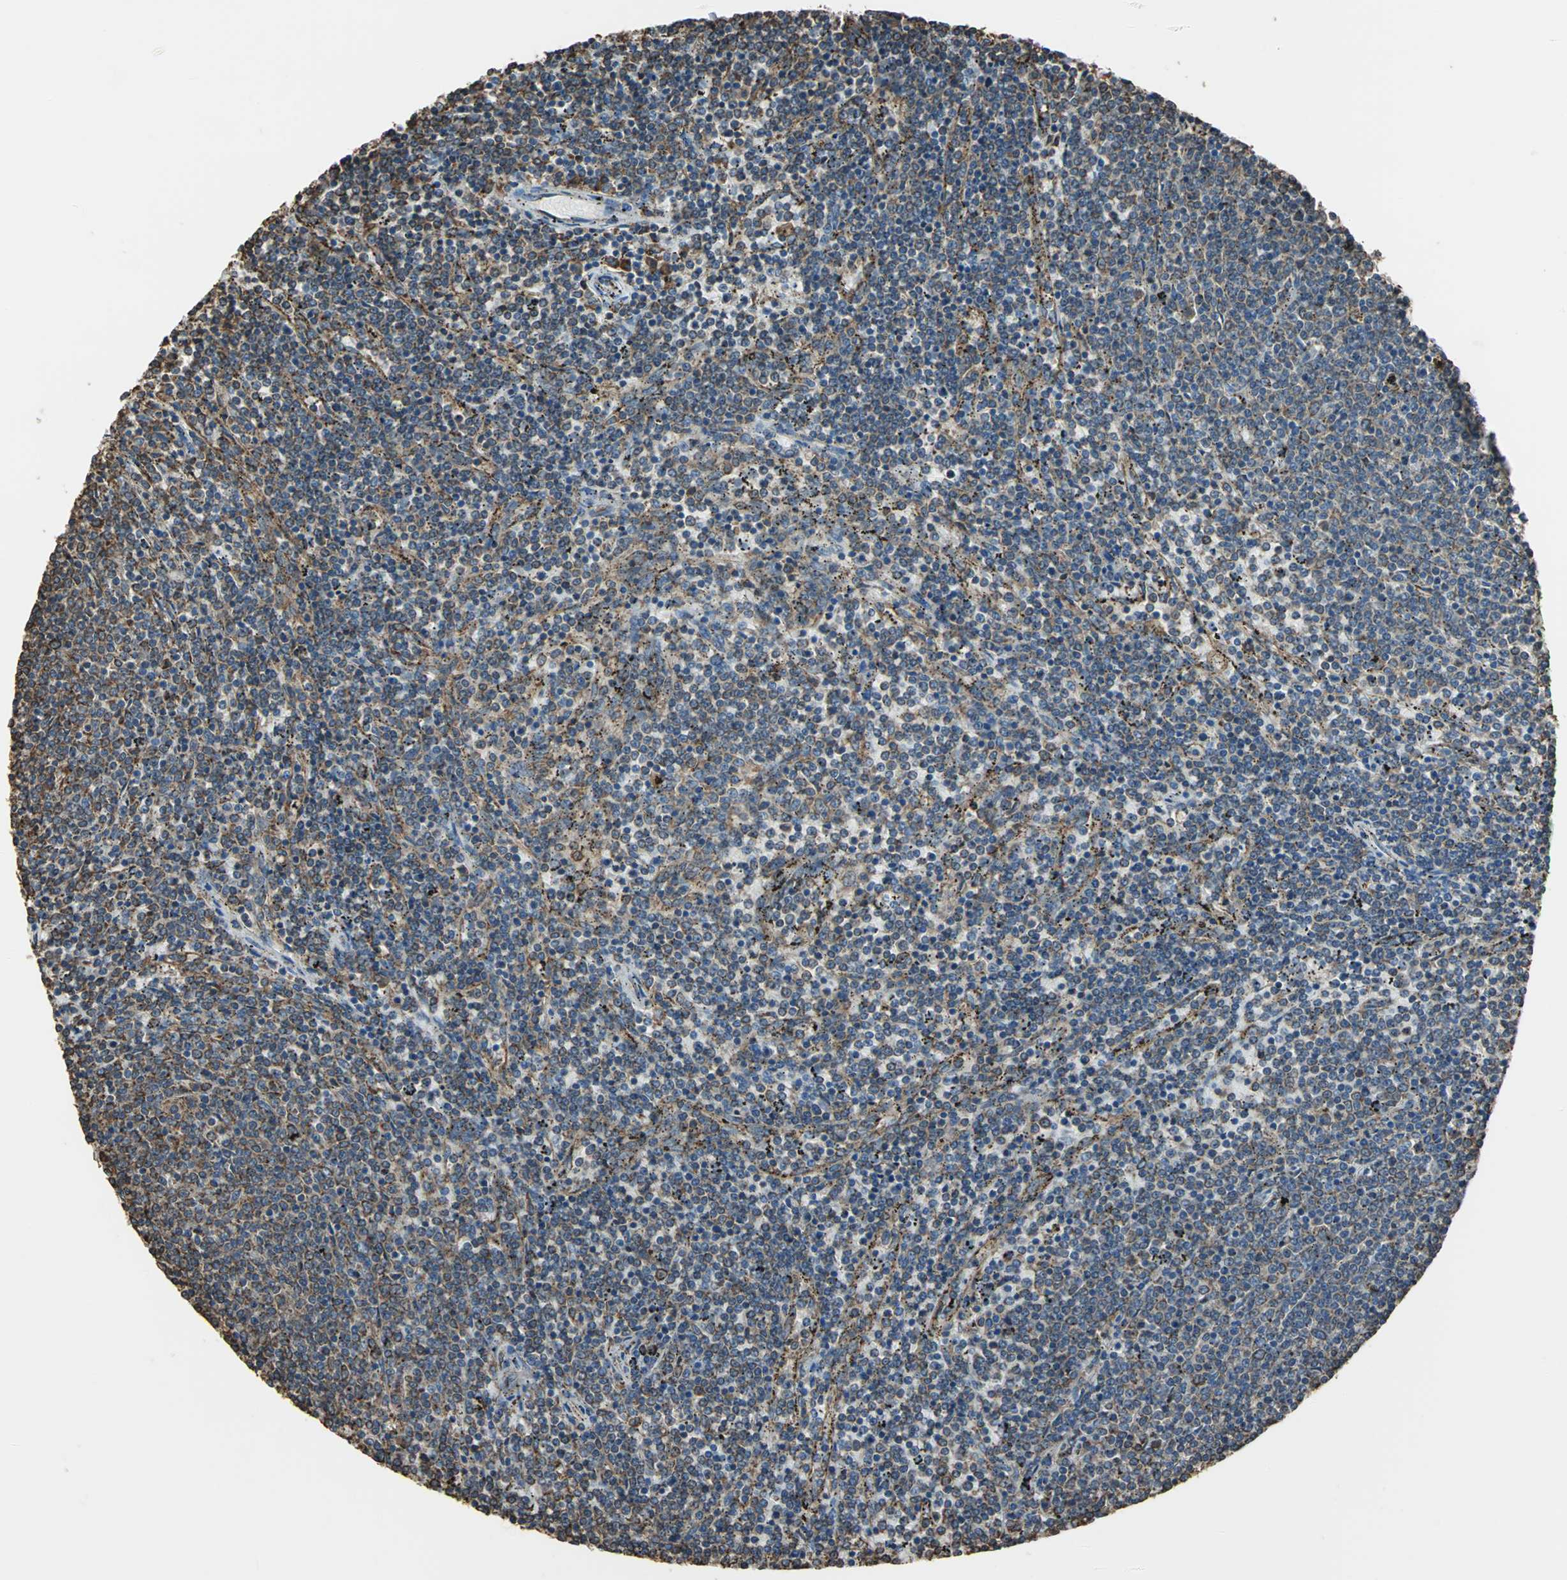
{"staining": {"intensity": "moderate", "quantity": ">75%", "location": "cytoplasmic/membranous"}, "tissue": "lymphoma", "cell_type": "Tumor cells", "image_type": "cancer", "snomed": [{"axis": "morphology", "description": "Malignant lymphoma, non-Hodgkin's type, Low grade"}, {"axis": "topography", "description": "Spleen"}], "caption": "Immunohistochemistry (DAB (3,3'-diaminobenzidine)) staining of low-grade malignant lymphoma, non-Hodgkin's type reveals moderate cytoplasmic/membranous protein expression in about >75% of tumor cells.", "gene": "GPANK1", "patient": {"sex": "female", "age": 50}}